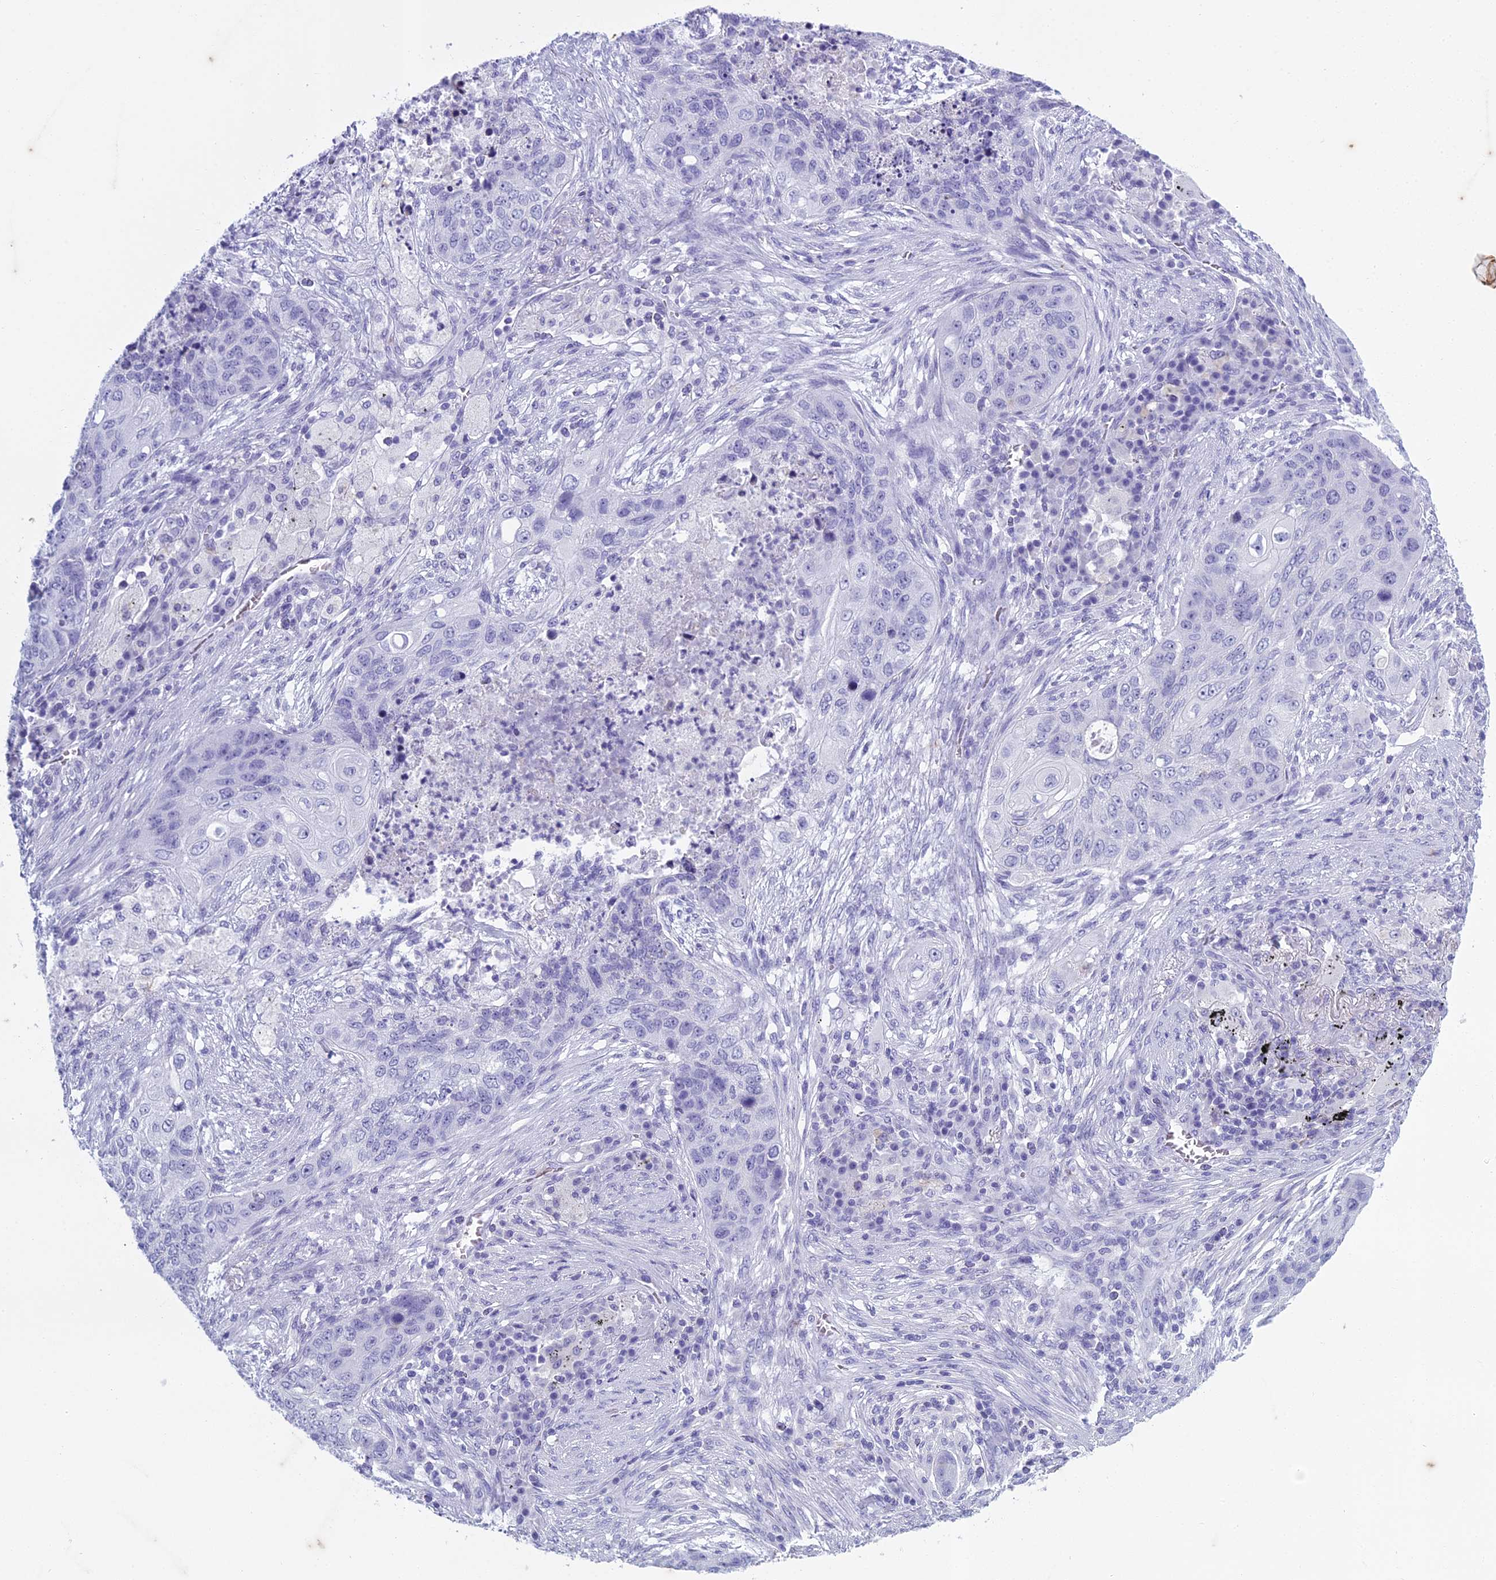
{"staining": {"intensity": "negative", "quantity": "none", "location": "none"}, "tissue": "lung cancer", "cell_type": "Tumor cells", "image_type": "cancer", "snomed": [{"axis": "morphology", "description": "Squamous cell carcinoma, NOS"}, {"axis": "topography", "description": "Lung"}], "caption": "Immunohistochemistry micrograph of neoplastic tissue: lung cancer (squamous cell carcinoma) stained with DAB (3,3'-diaminobenzidine) exhibits no significant protein expression in tumor cells.", "gene": "HMGB4", "patient": {"sex": "female", "age": 63}}